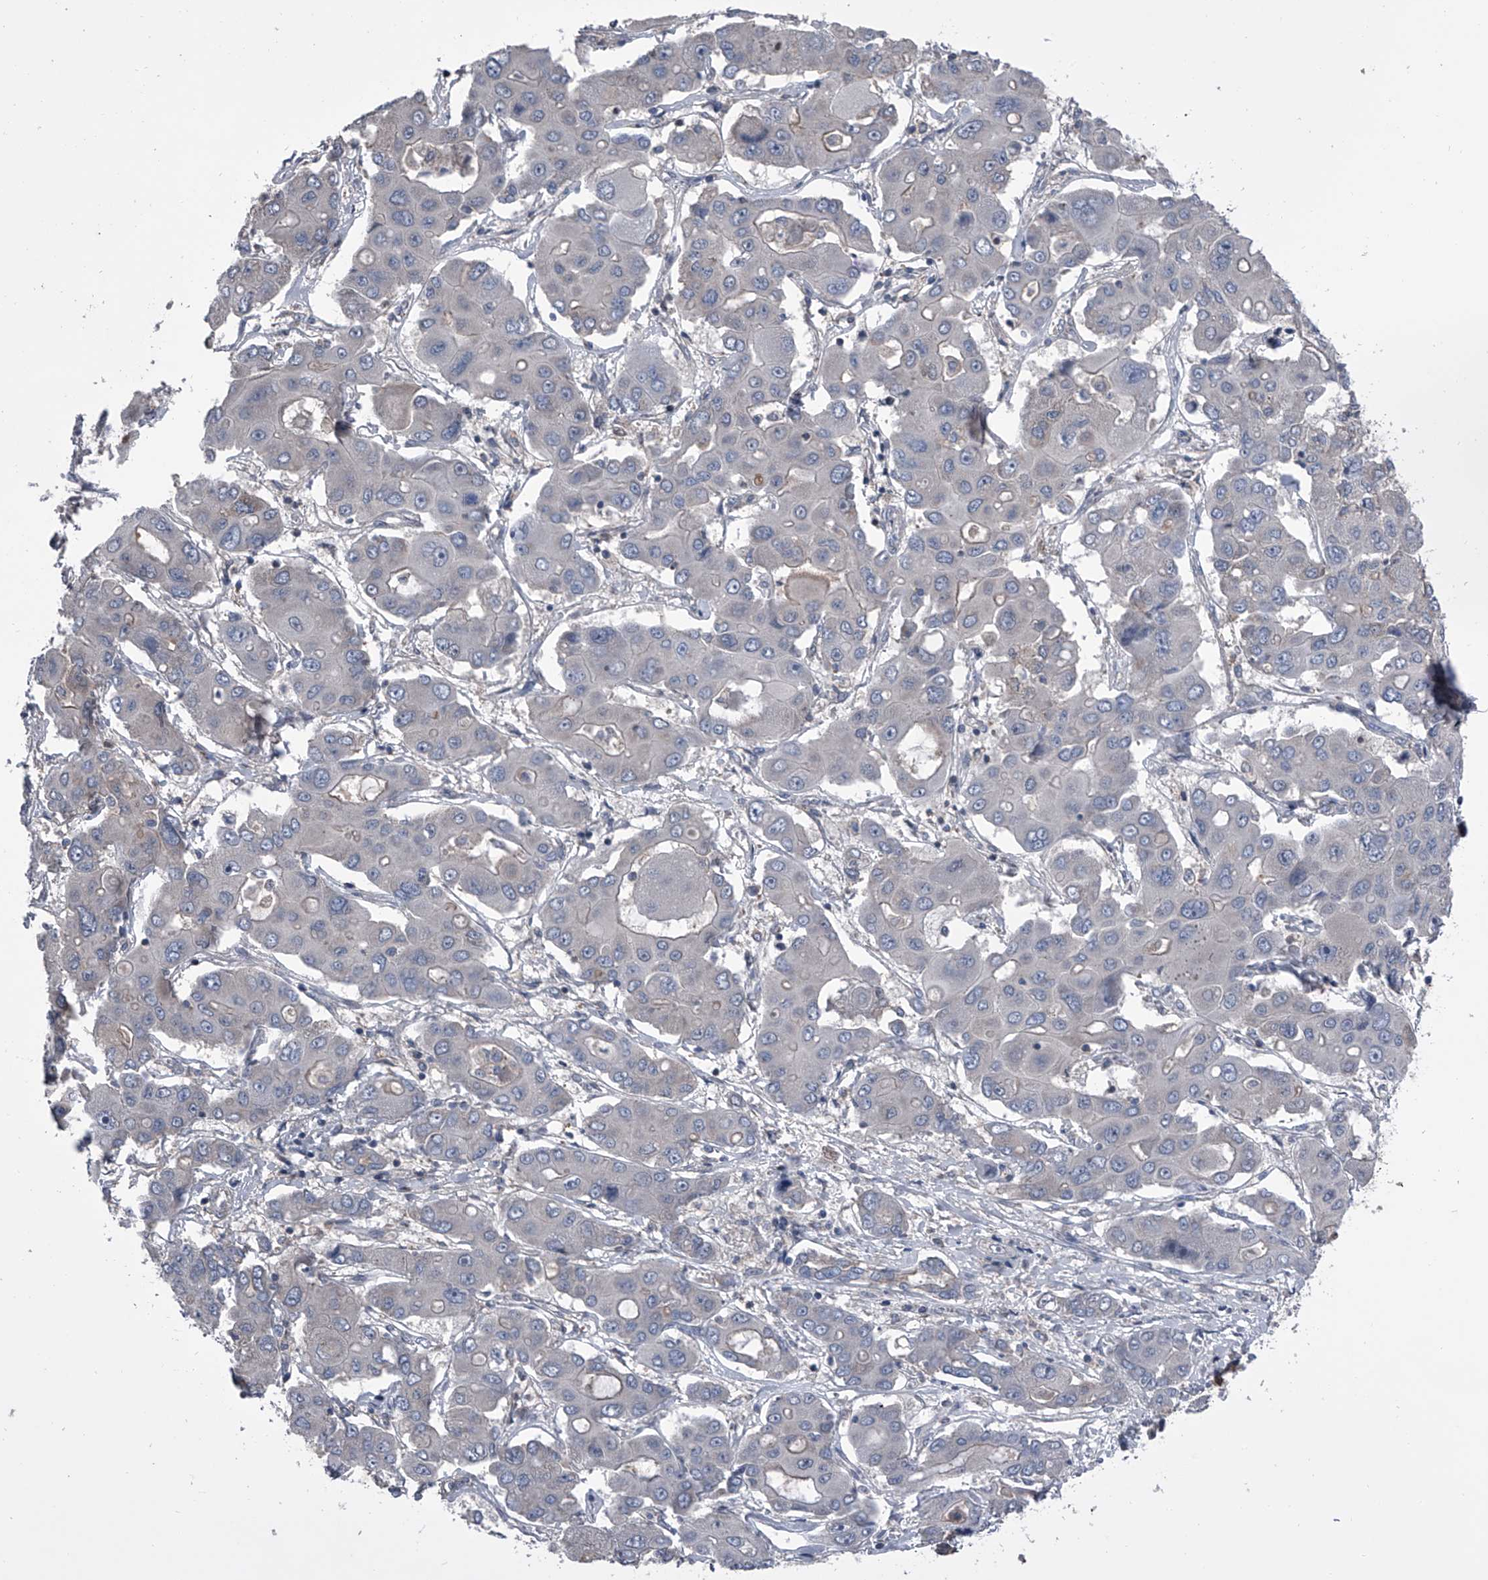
{"staining": {"intensity": "negative", "quantity": "none", "location": "none"}, "tissue": "liver cancer", "cell_type": "Tumor cells", "image_type": "cancer", "snomed": [{"axis": "morphology", "description": "Cholangiocarcinoma"}, {"axis": "topography", "description": "Liver"}], "caption": "Immunohistochemical staining of liver cancer shows no significant expression in tumor cells.", "gene": "PIP5K1A", "patient": {"sex": "male", "age": 67}}